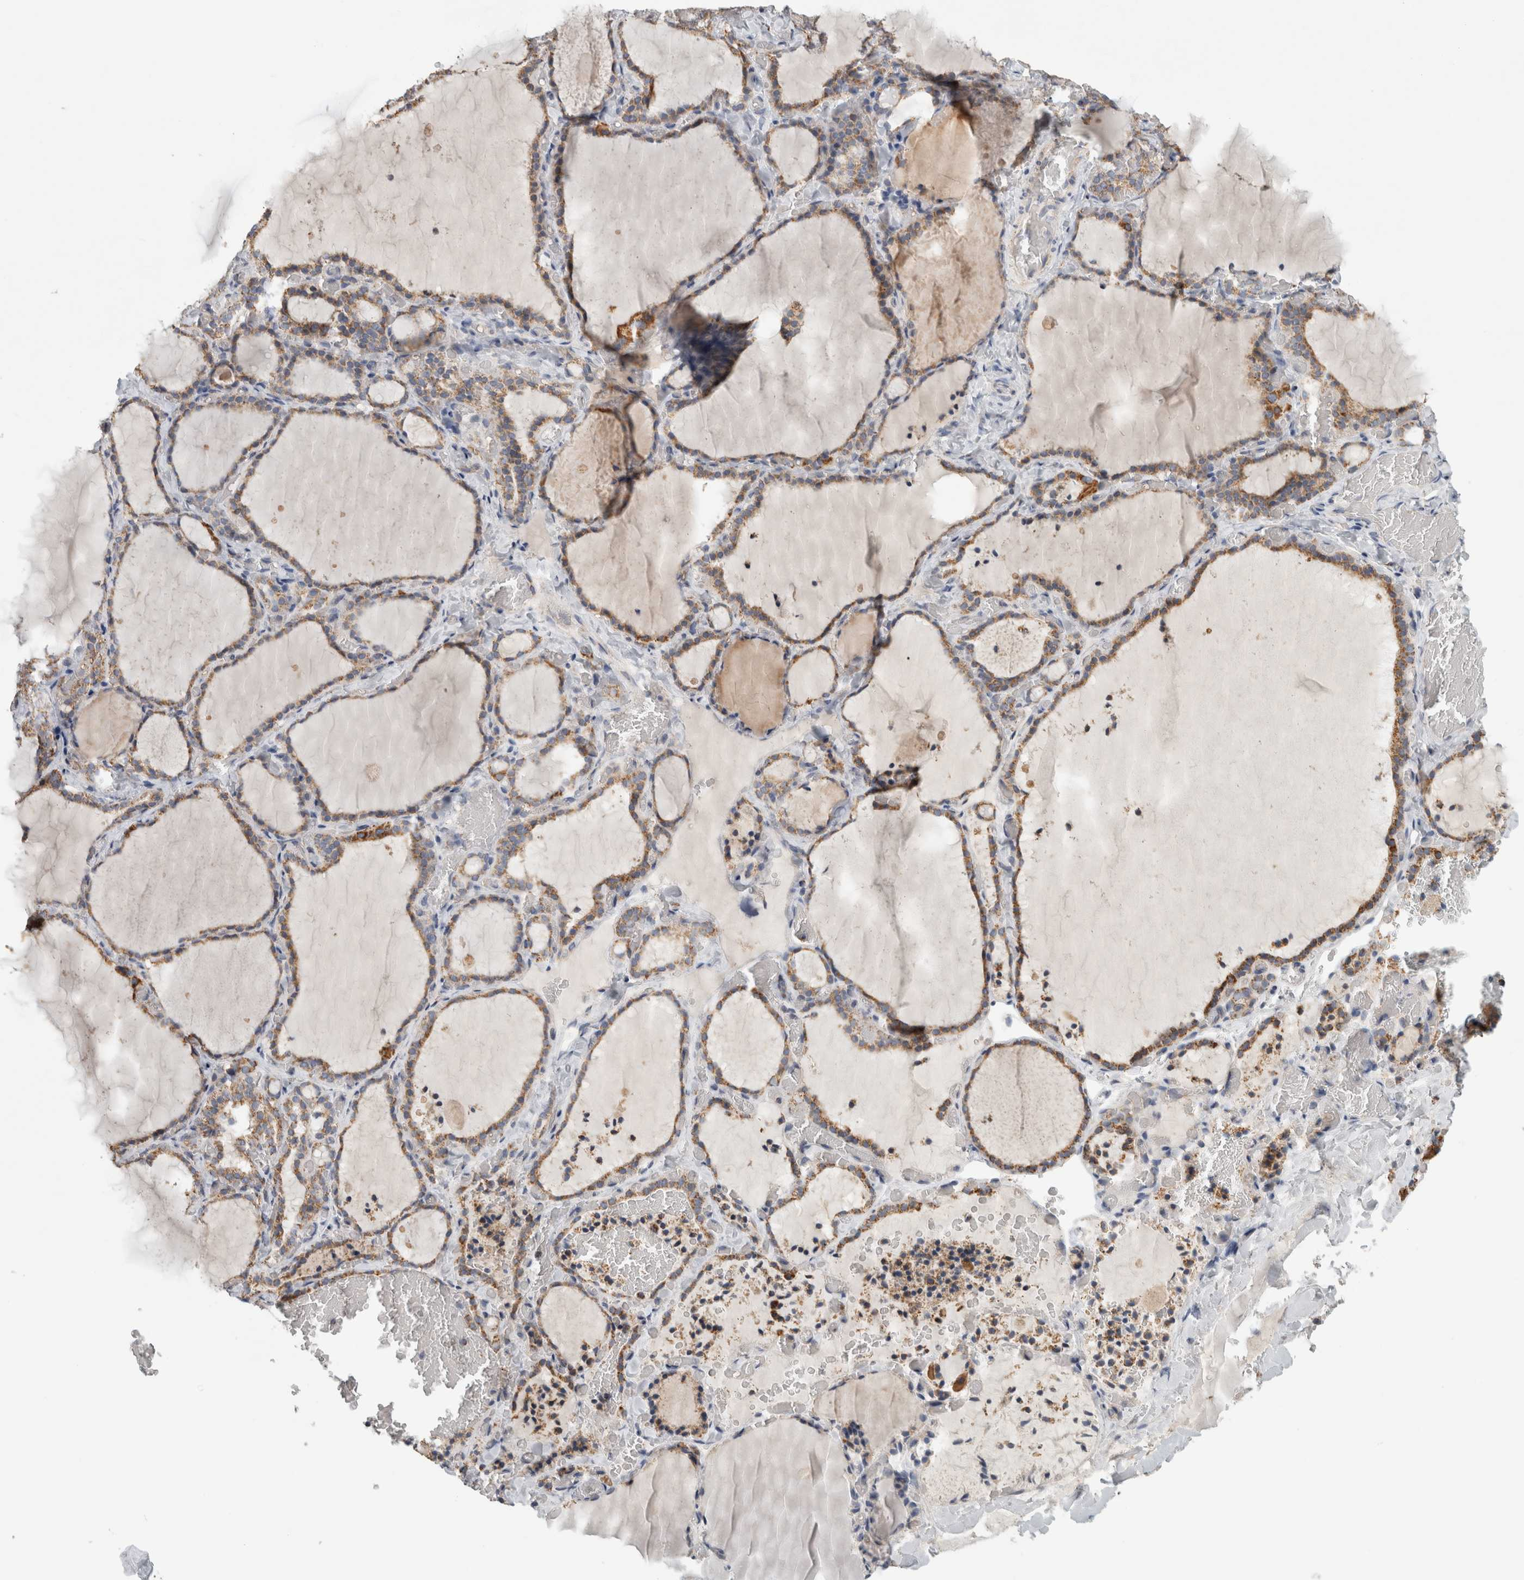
{"staining": {"intensity": "moderate", "quantity": ">75%", "location": "cytoplasmic/membranous"}, "tissue": "thyroid gland", "cell_type": "Glandular cells", "image_type": "normal", "snomed": [{"axis": "morphology", "description": "Normal tissue, NOS"}, {"axis": "topography", "description": "Thyroid gland"}], "caption": "Immunohistochemistry (IHC) image of normal human thyroid gland stained for a protein (brown), which exhibits medium levels of moderate cytoplasmic/membranous staining in approximately >75% of glandular cells.", "gene": "ST8SIA1", "patient": {"sex": "female", "age": 22}}